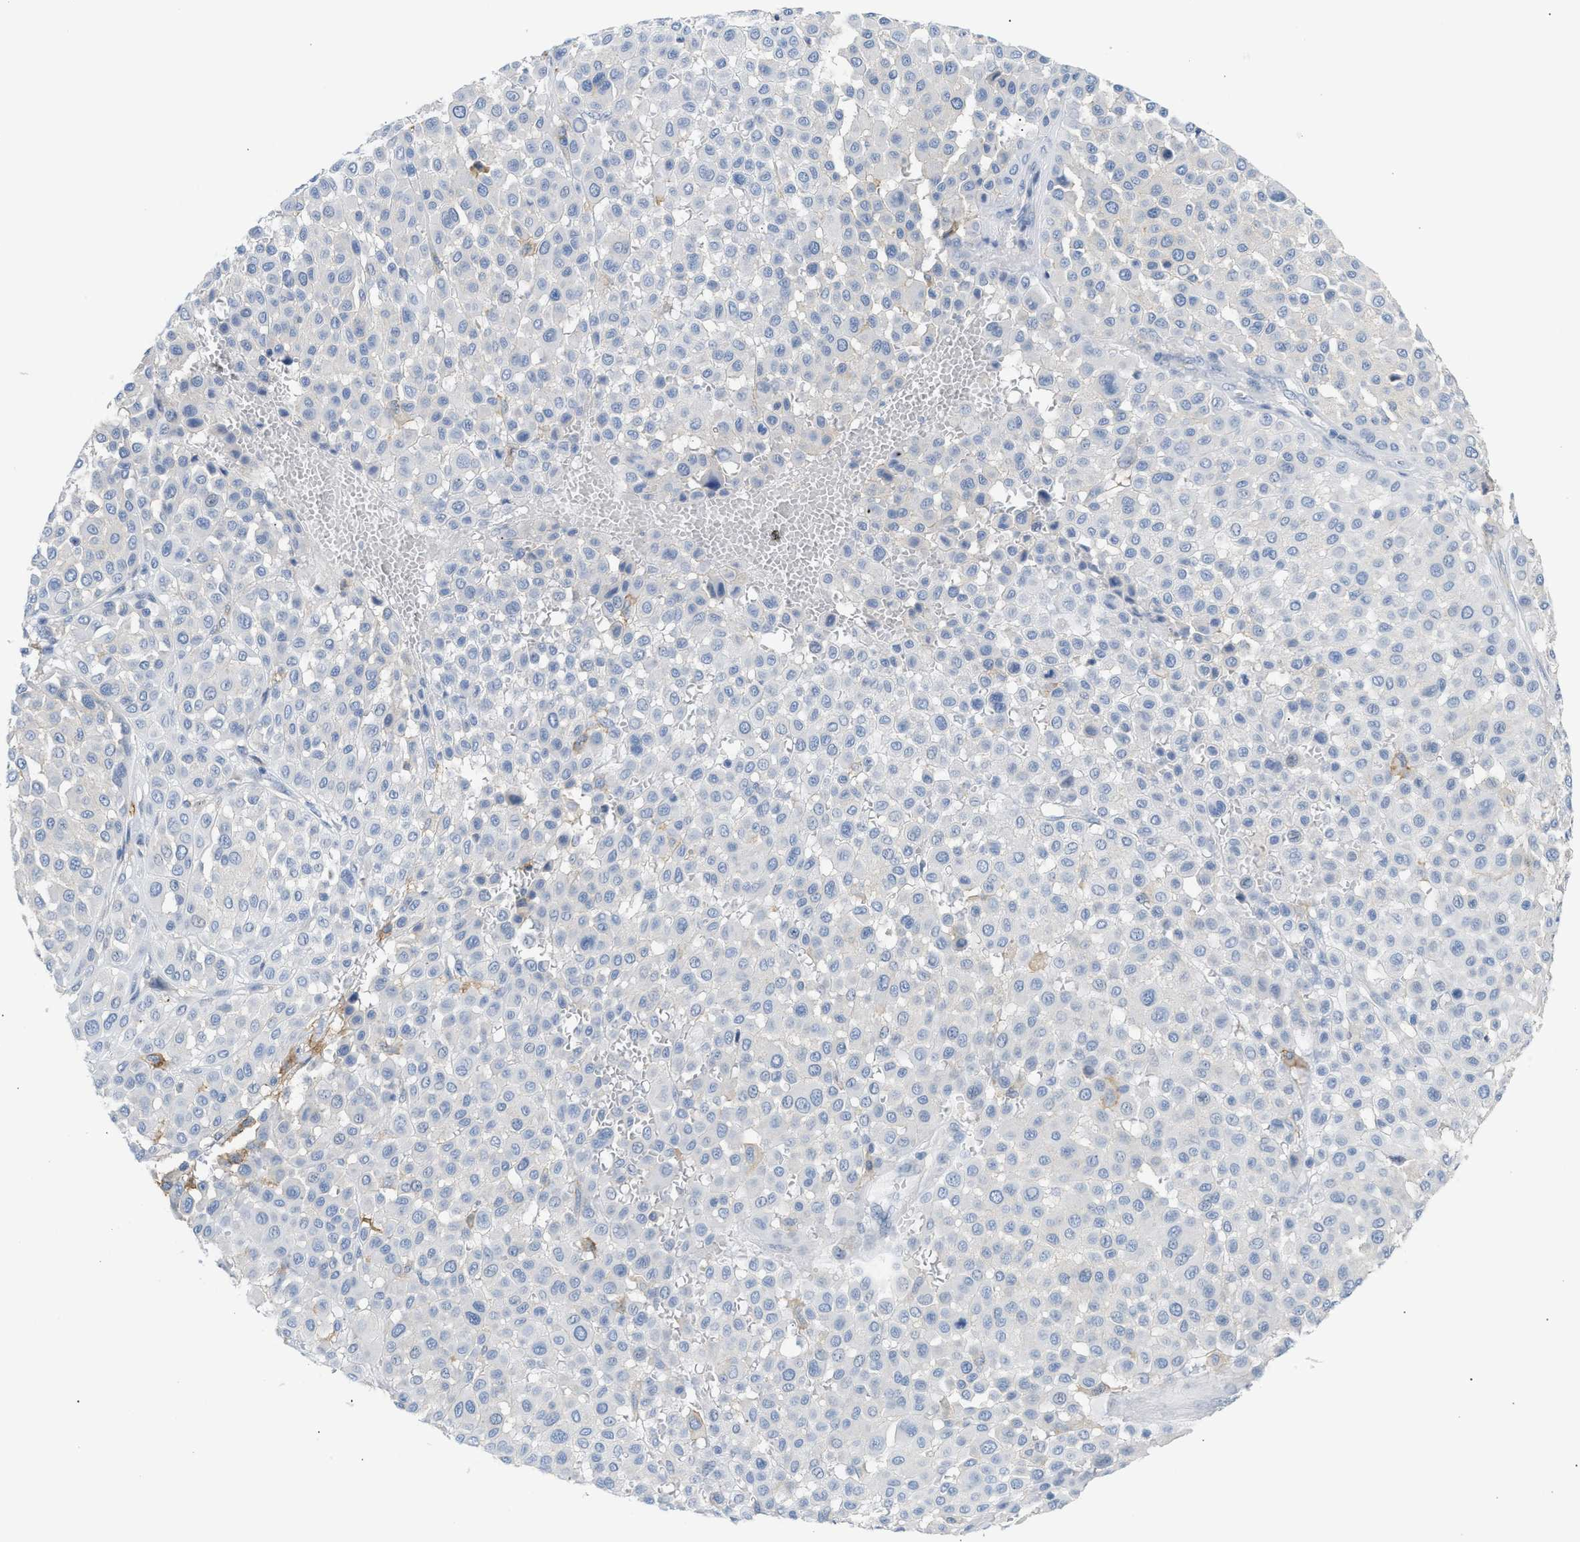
{"staining": {"intensity": "negative", "quantity": "none", "location": "none"}, "tissue": "melanoma", "cell_type": "Tumor cells", "image_type": "cancer", "snomed": [{"axis": "morphology", "description": "Malignant melanoma, Metastatic site"}, {"axis": "topography", "description": "Soft tissue"}], "caption": "Tumor cells show no significant staining in melanoma.", "gene": "ERBB2", "patient": {"sex": "male", "age": 41}}